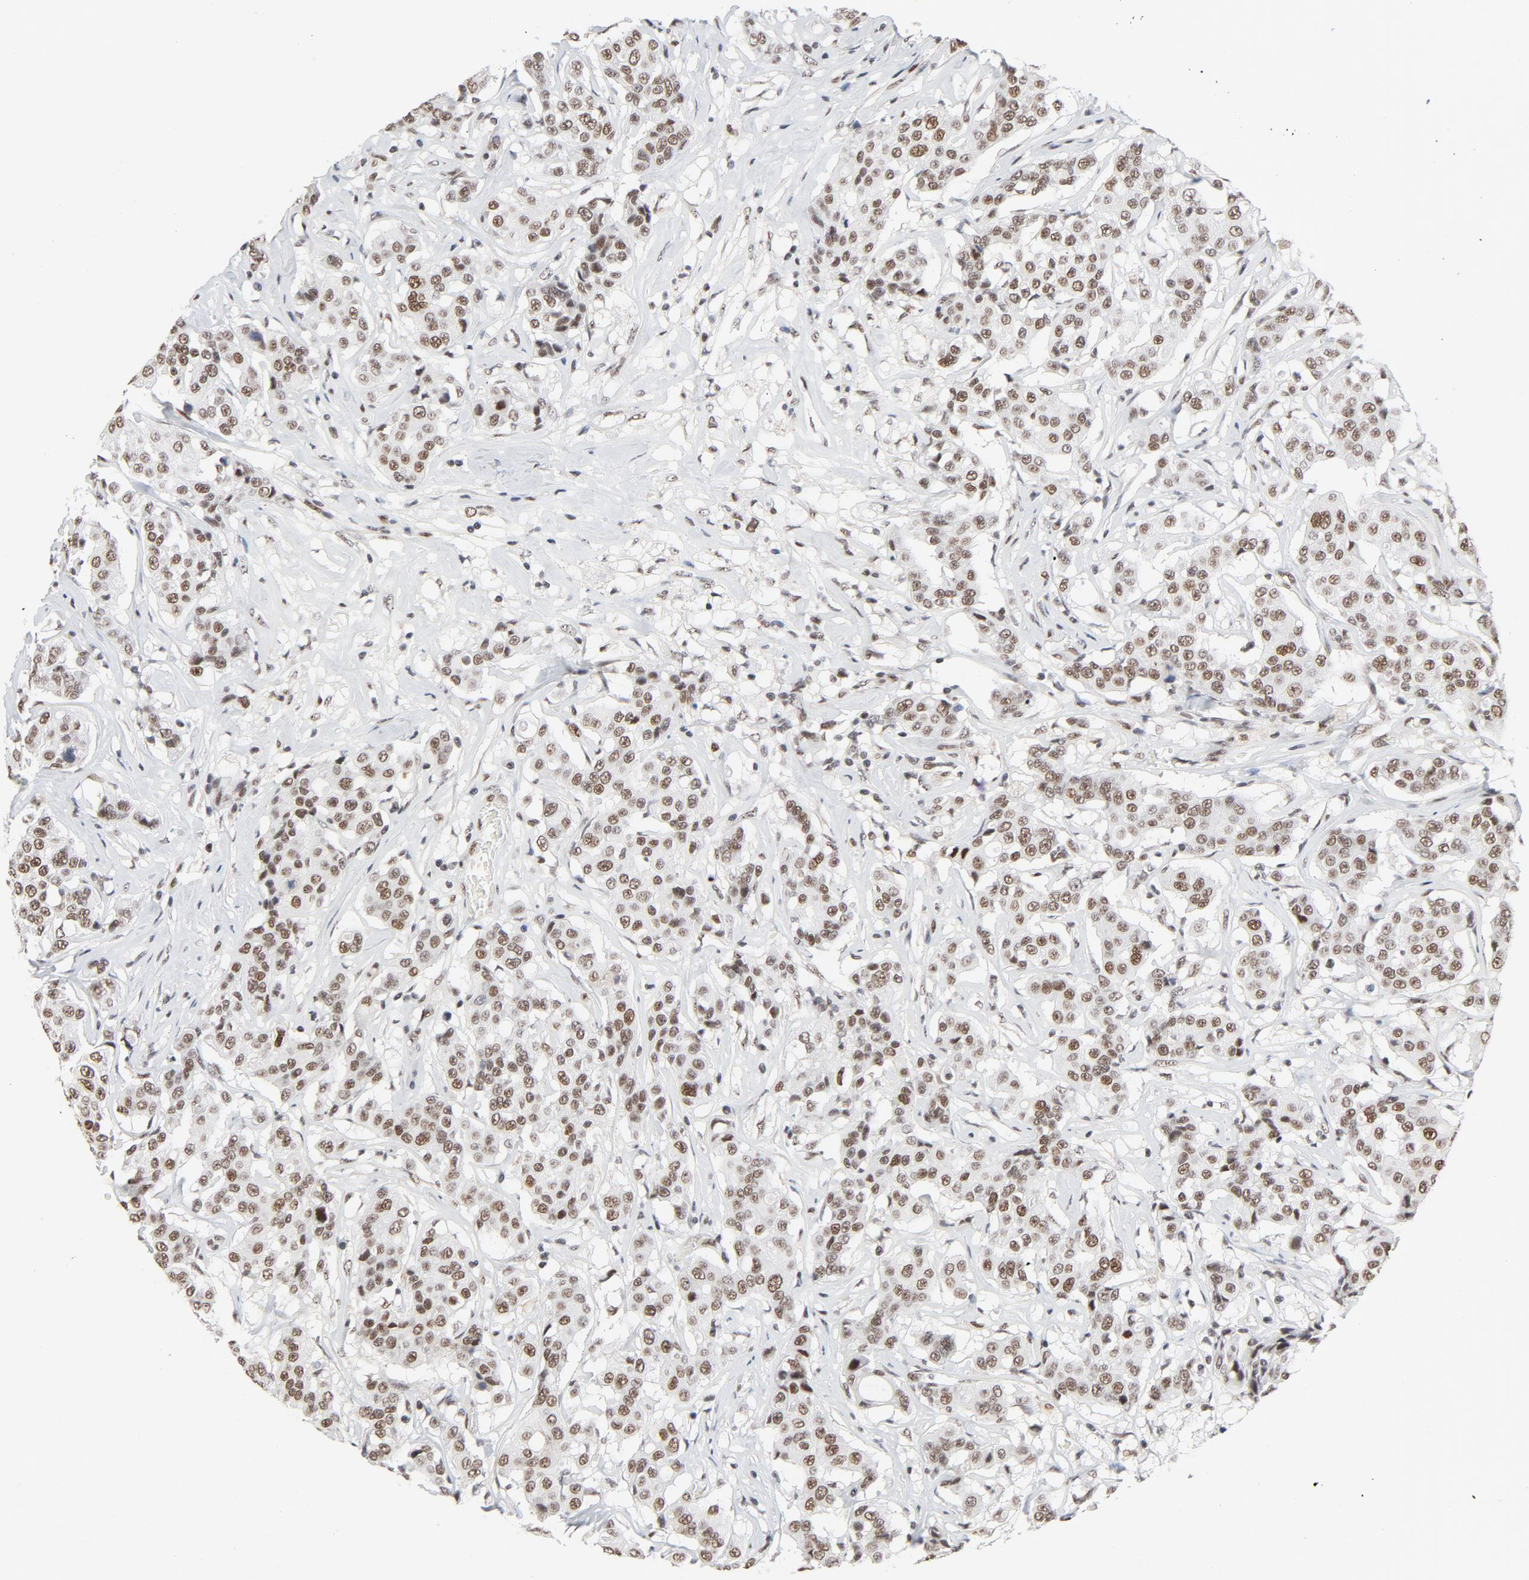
{"staining": {"intensity": "moderate", "quantity": ">75%", "location": "nuclear"}, "tissue": "breast cancer", "cell_type": "Tumor cells", "image_type": "cancer", "snomed": [{"axis": "morphology", "description": "Duct carcinoma"}, {"axis": "topography", "description": "Breast"}], "caption": "A brown stain highlights moderate nuclear positivity of a protein in infiltrating ductal carcinoma (breast) tumor cells. The staining is performed using DAB brown chromogen to label protein expression. The nuclei are counter-stained blue using hematoxylin.", "gene": "MRE11", "patient": {"sex": "female", "age": 27}}